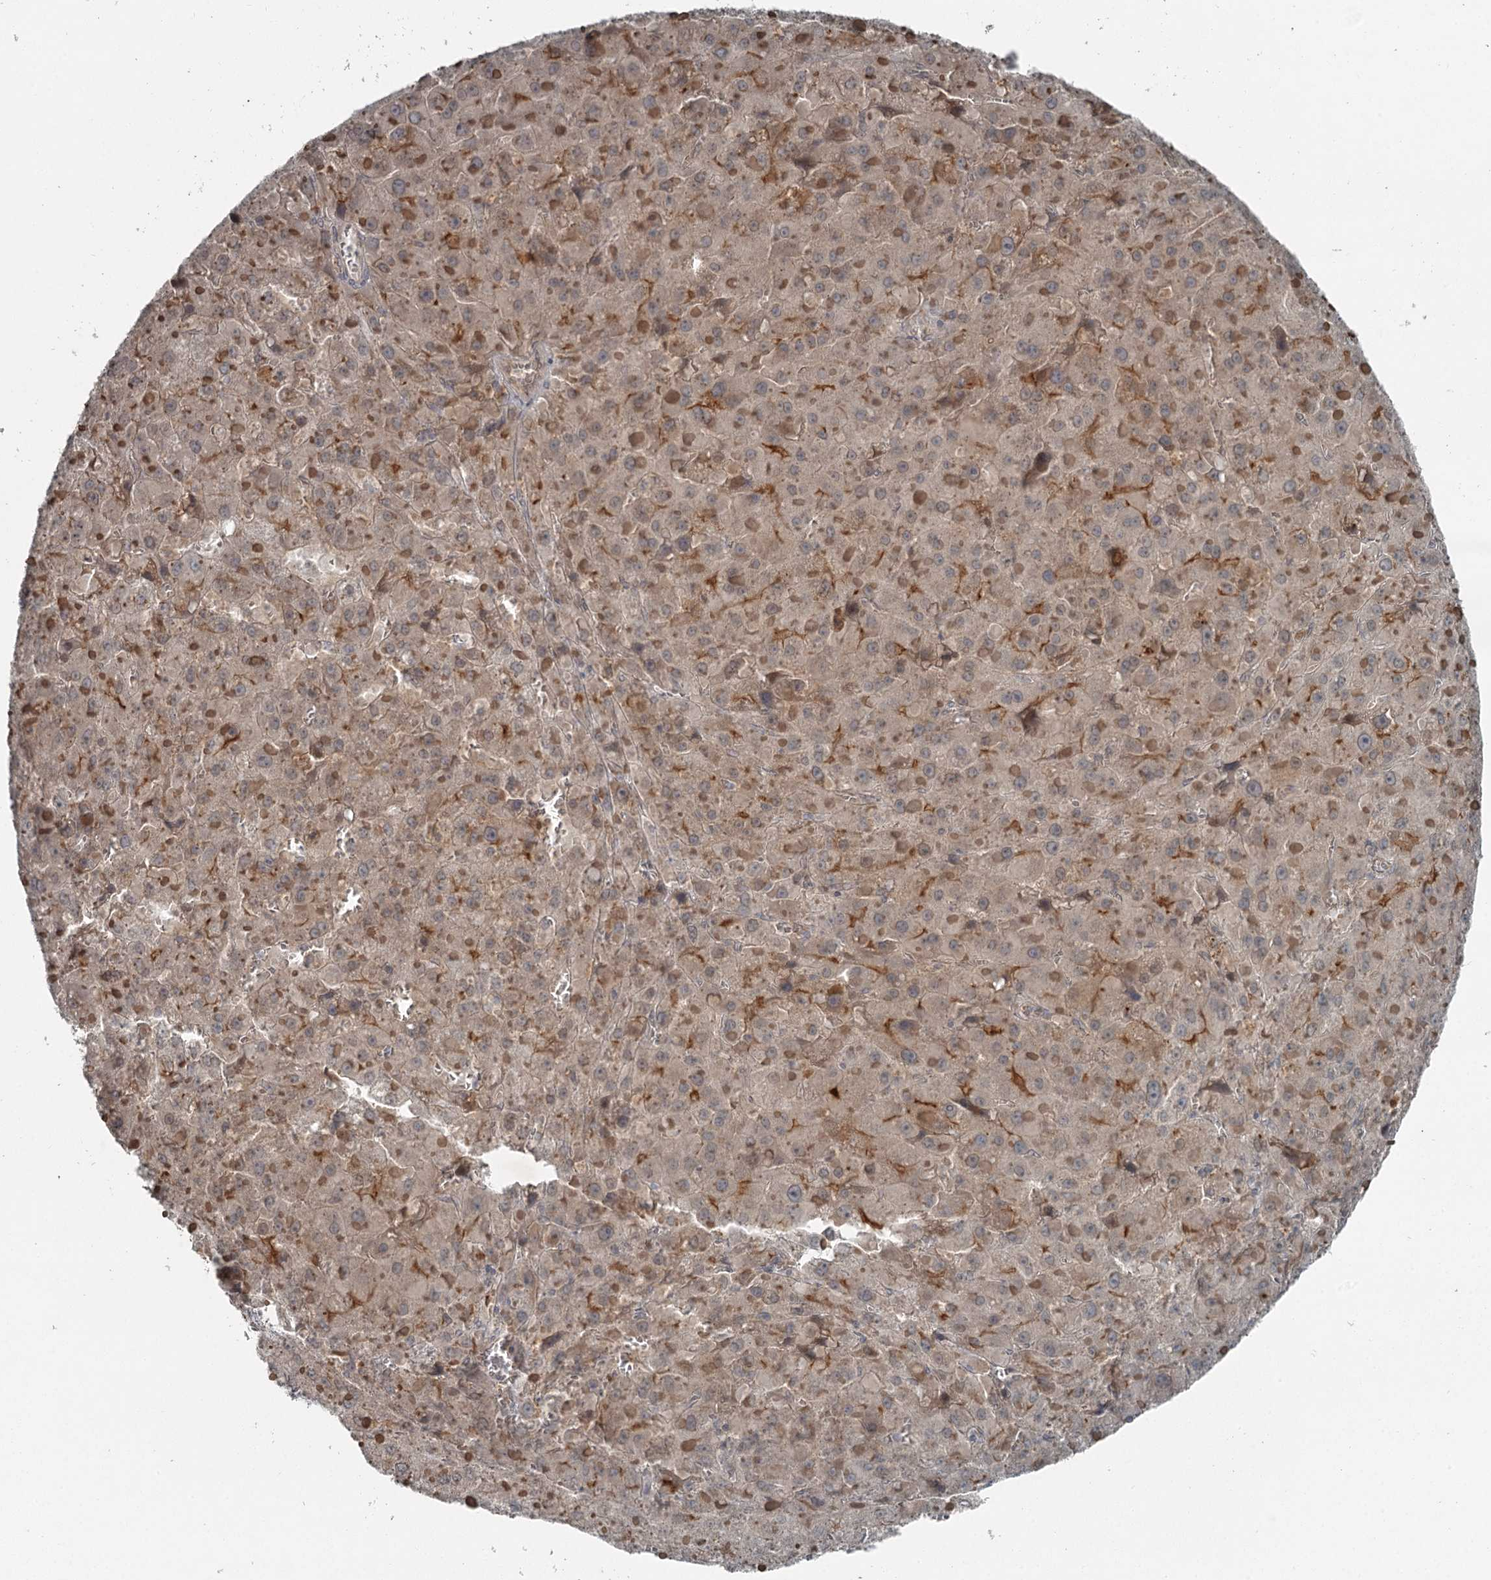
{"staining": {"intensity": "moderate", "quantity": "<25%", "location": "cytoplasmic/membranous"}, "tissue": "liver cancer", "cell_type": "Tumor cells", "image_type": "cancer", "snomed": [{"axis": "morphology", "description": "Carcinoma, Hepatocellular, NOS"}, {"axis": "topography", "description": "Liver"}], "caption": "About <25% of tumor cells in human hepatocellular carcinoma (liver) reveal moderate cytoplasmic/membranous protein positivity as visualized by brown immunohistochemical staining.", "gene": "SLC39A8", "patient": {"sex": "female", "age": 73}}